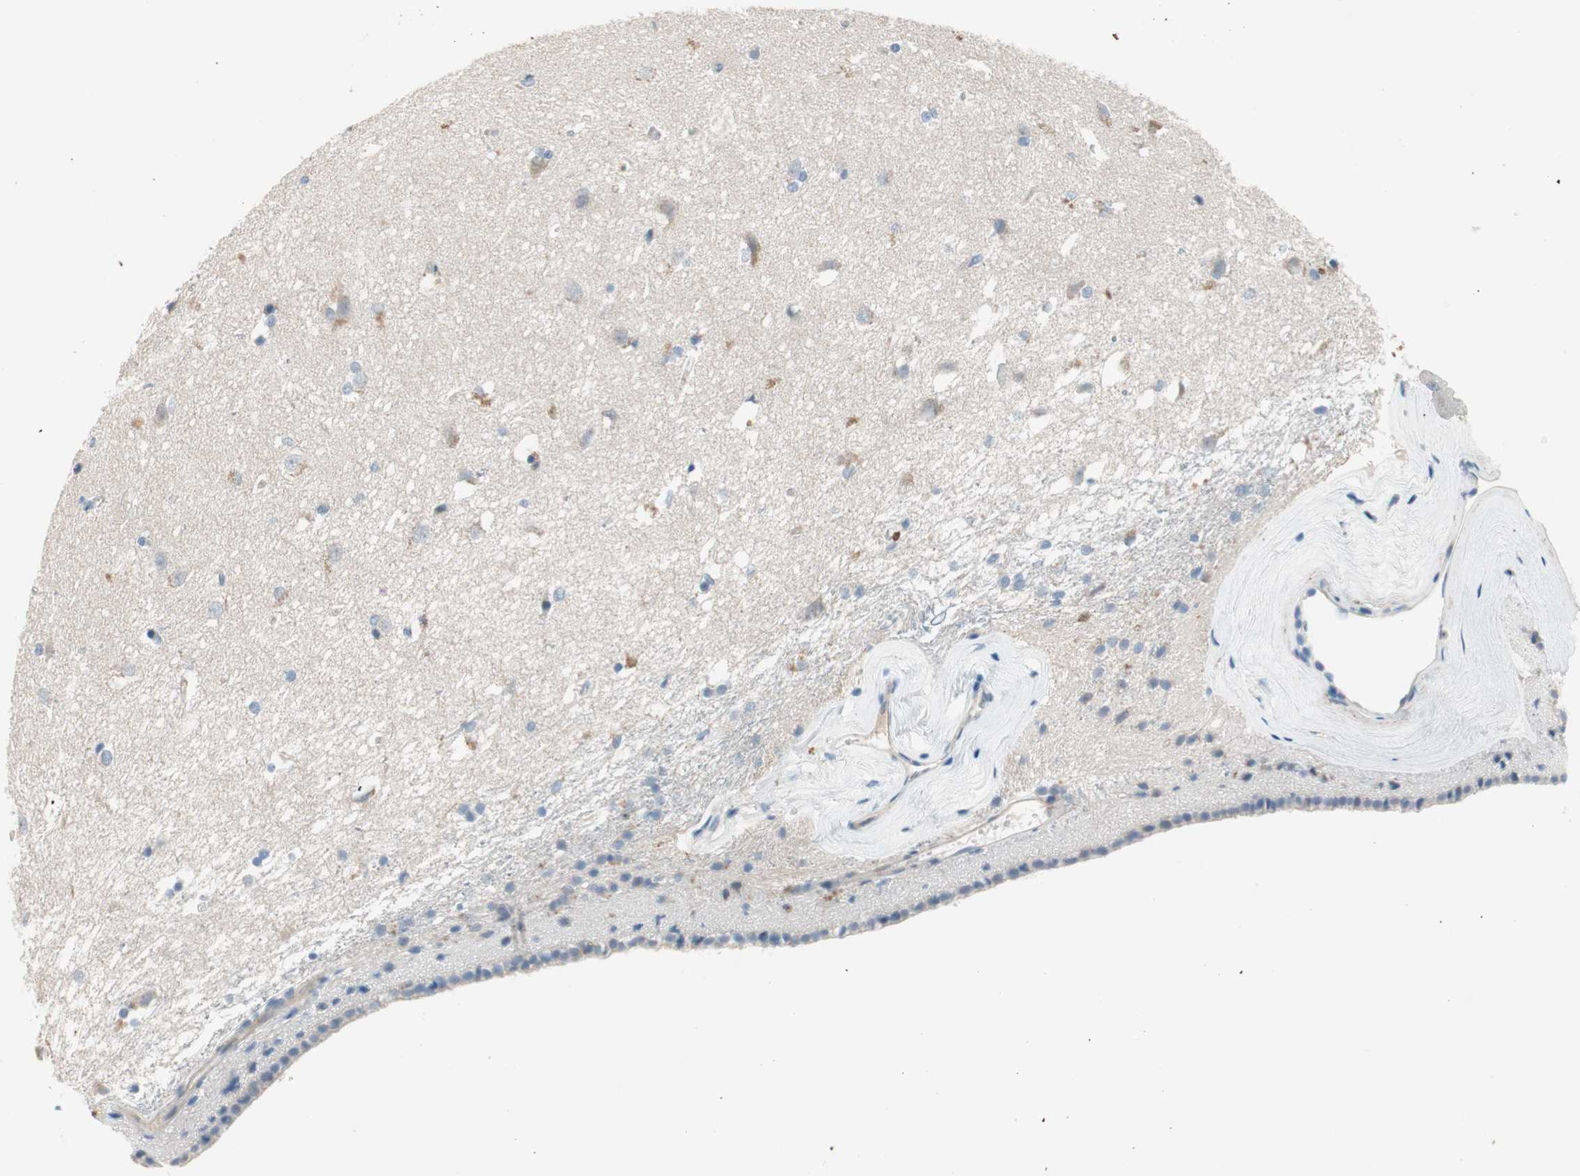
{"staining": {"intensity": "weak", "quantity": "<25%", "location": "cytoplasmic/membranous"}, "tissue": "caudate", "cell_type": "Glial cells", "image_type": "normal", "snomed": [{"axis": "morphology", "description": "Normal tissue, NOS"}, {"axis": "topography", "description": "Lateral ventricle wall"}], "caption": "High magnification brightfield microscopy of unremarkable caudate stained with DAB (3,3'-diaminobenzidine) (brown) and counterstained with hematoxylin (blue): glial cells show no significant staining. Brightfield microscopy of IHC stained with DAB (brown) and hematoxylin (blue), captured at high magnification.", "gene": "PDZK1", "patient": {"sex": "female", "age": 19}}